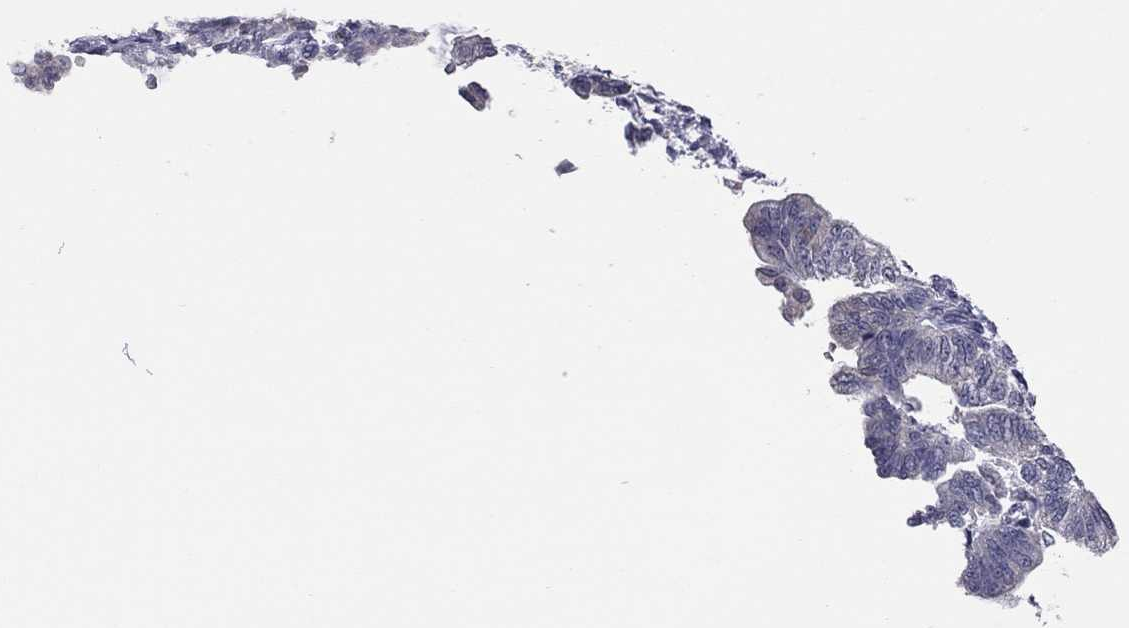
{"staining": {"intensity": "negative", "quantity": "none", "location": "none"}, "tissue": "stomach cancer", "cell_type": "Tumor cells", "image_type": "cancer", "snomed": [{"axis": "morphology", "description": "Adenocarcinoma, NOS"}, {"axis": "topography", "description": "Stomach"}], "caption": "This is an immunohistochemistry photomicrograph of human adenocarcinoma (stomach). There is no positivity in tumor cells.", "gene": "HYLS1", "patient": {"sex": "male", "age": 83}}